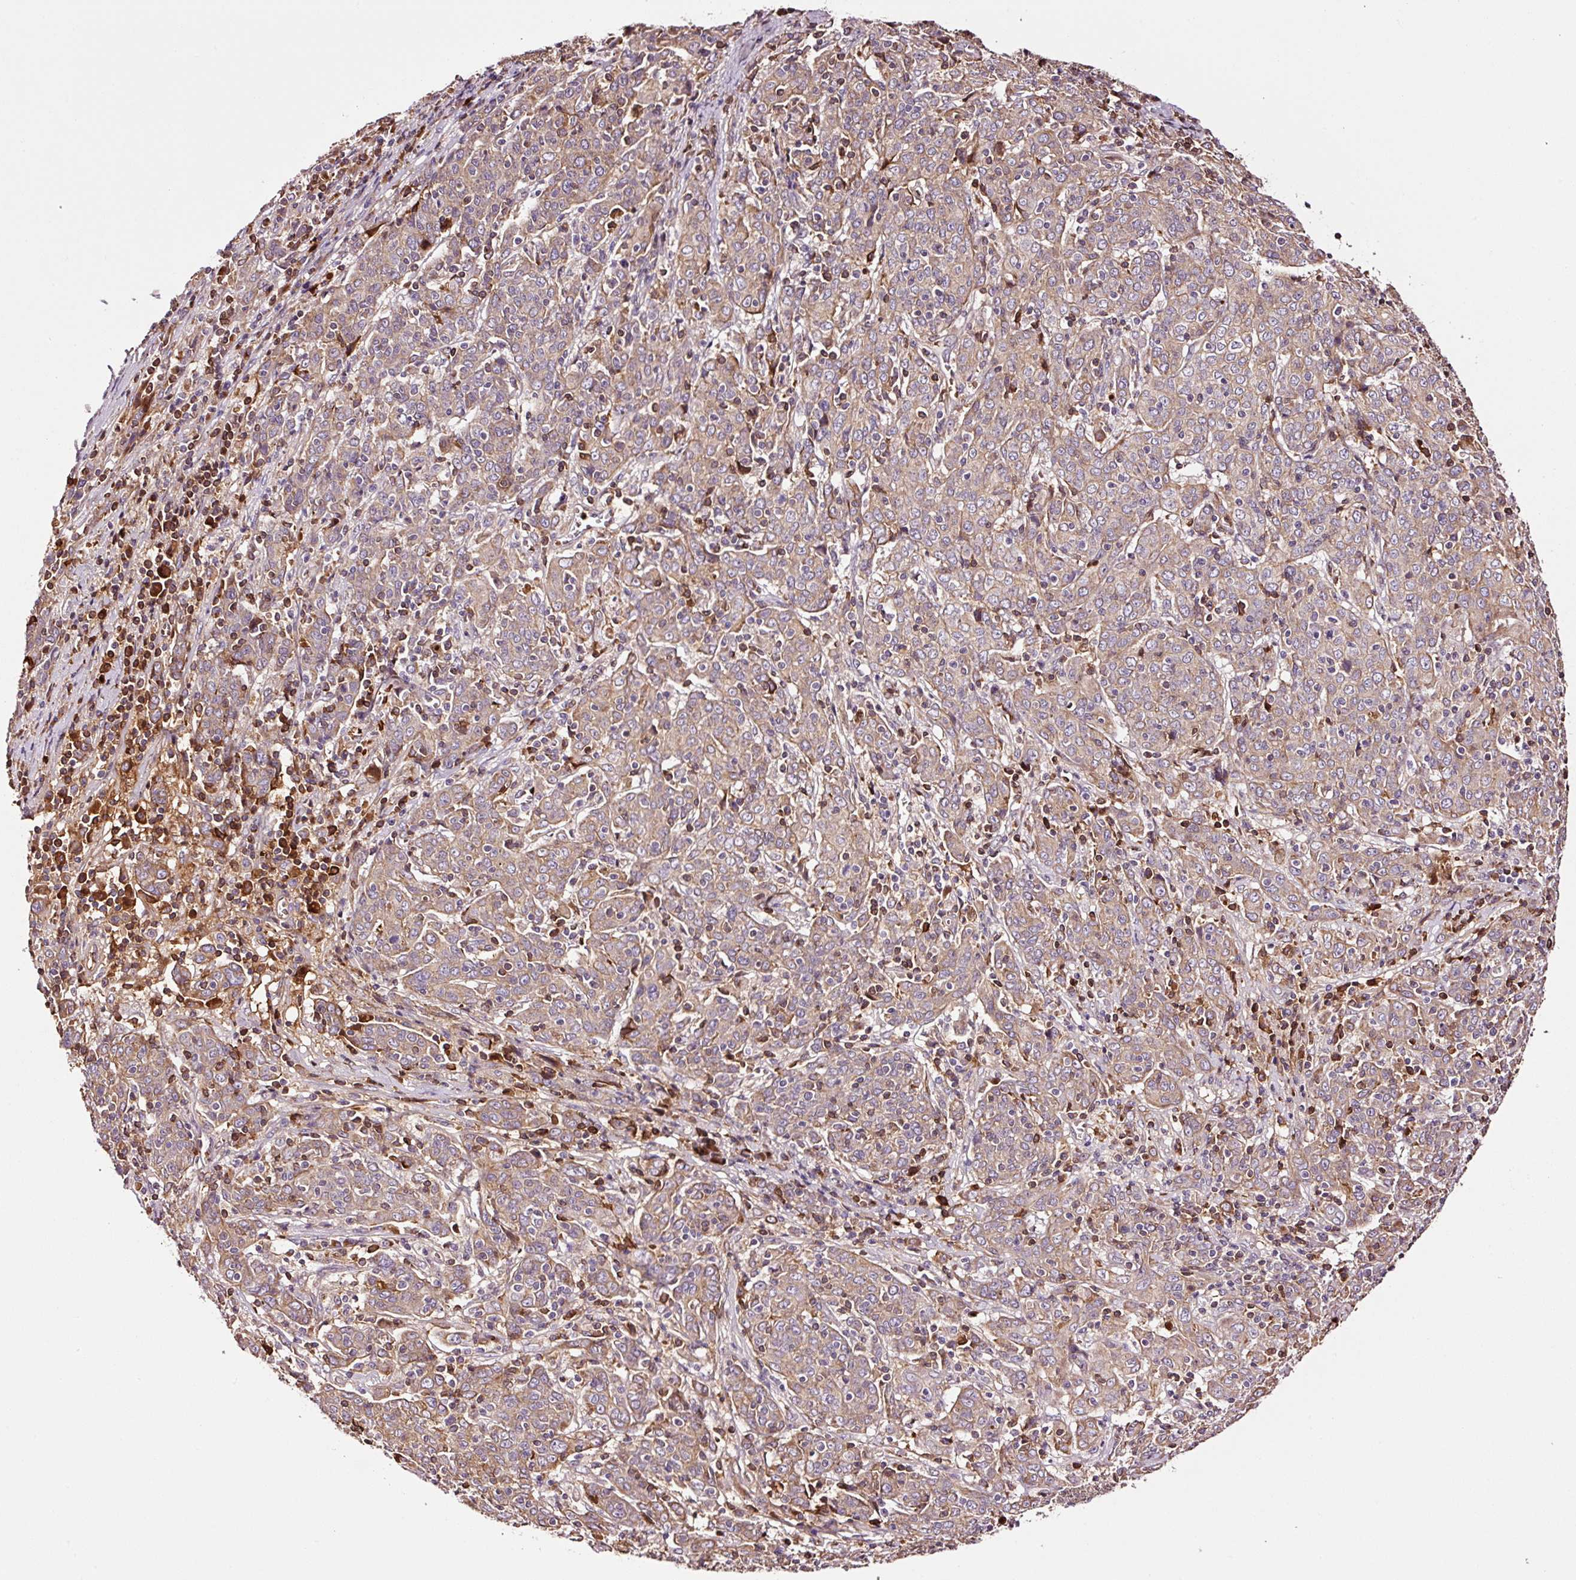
{"staining": {"intensity": "moderate", "quantity": ">75%", "location": "cytoplasmic/membranous"}, "tissue": "cervical cancer", "cell_type": "Tumor cells", "image_type": "cancer", "snomed": [{"axis": "morphology", "description": "Squamous cell carcinoma, NOS"}, {"axis": "topography", "description": "Cervix"}], "caption": "Moderate cytoplasmic/membranous staining is appreciated in approximately >75% of tumor cells in cervical cancer. Using DAB (brown) and hematoxylin (blue) stains, captured at high magnification using brightfield microscopy.", "gene": "PGLYRP2", "patient": {"sex": "female", "age": 67}}